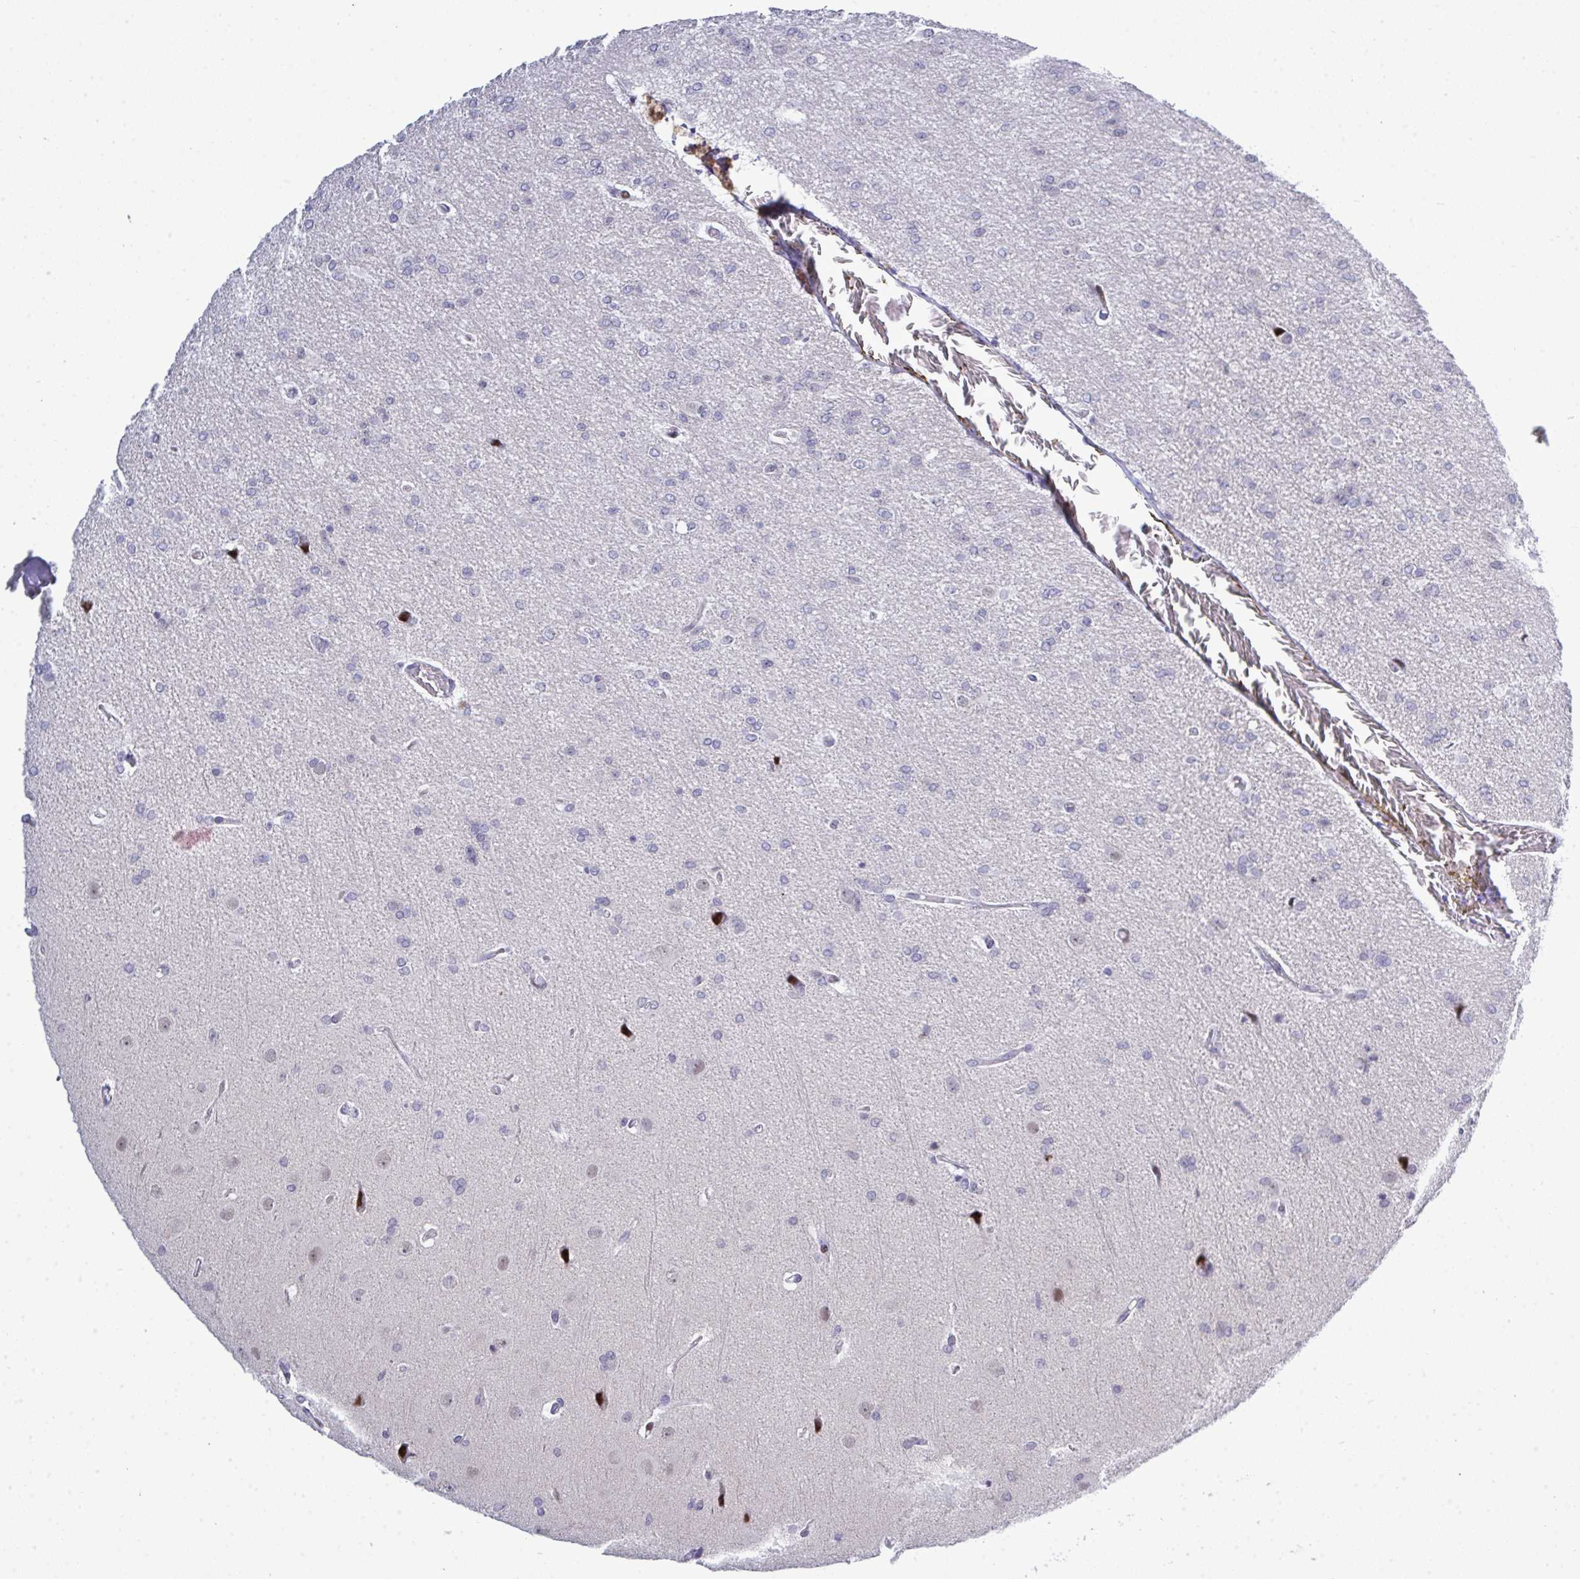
{"staining": {"intensity": "negative", "quantity": "none", "location": "none"}, "tissue": "glioma", "cell_type": "Tumor cells", "image_type": "cancer", "snomed": [{"axis": "morphology", "description": "Glioma, malignant, Low grade"}, {"axis": "topography", "description": "Brain"}], "caption": "The immunohistochemistry micrograph has no significant expression in tumor cells of malignant low-grade glioma tissue.", "gene": "TAB1", "patient": {"sex": "male", "age": 26}}